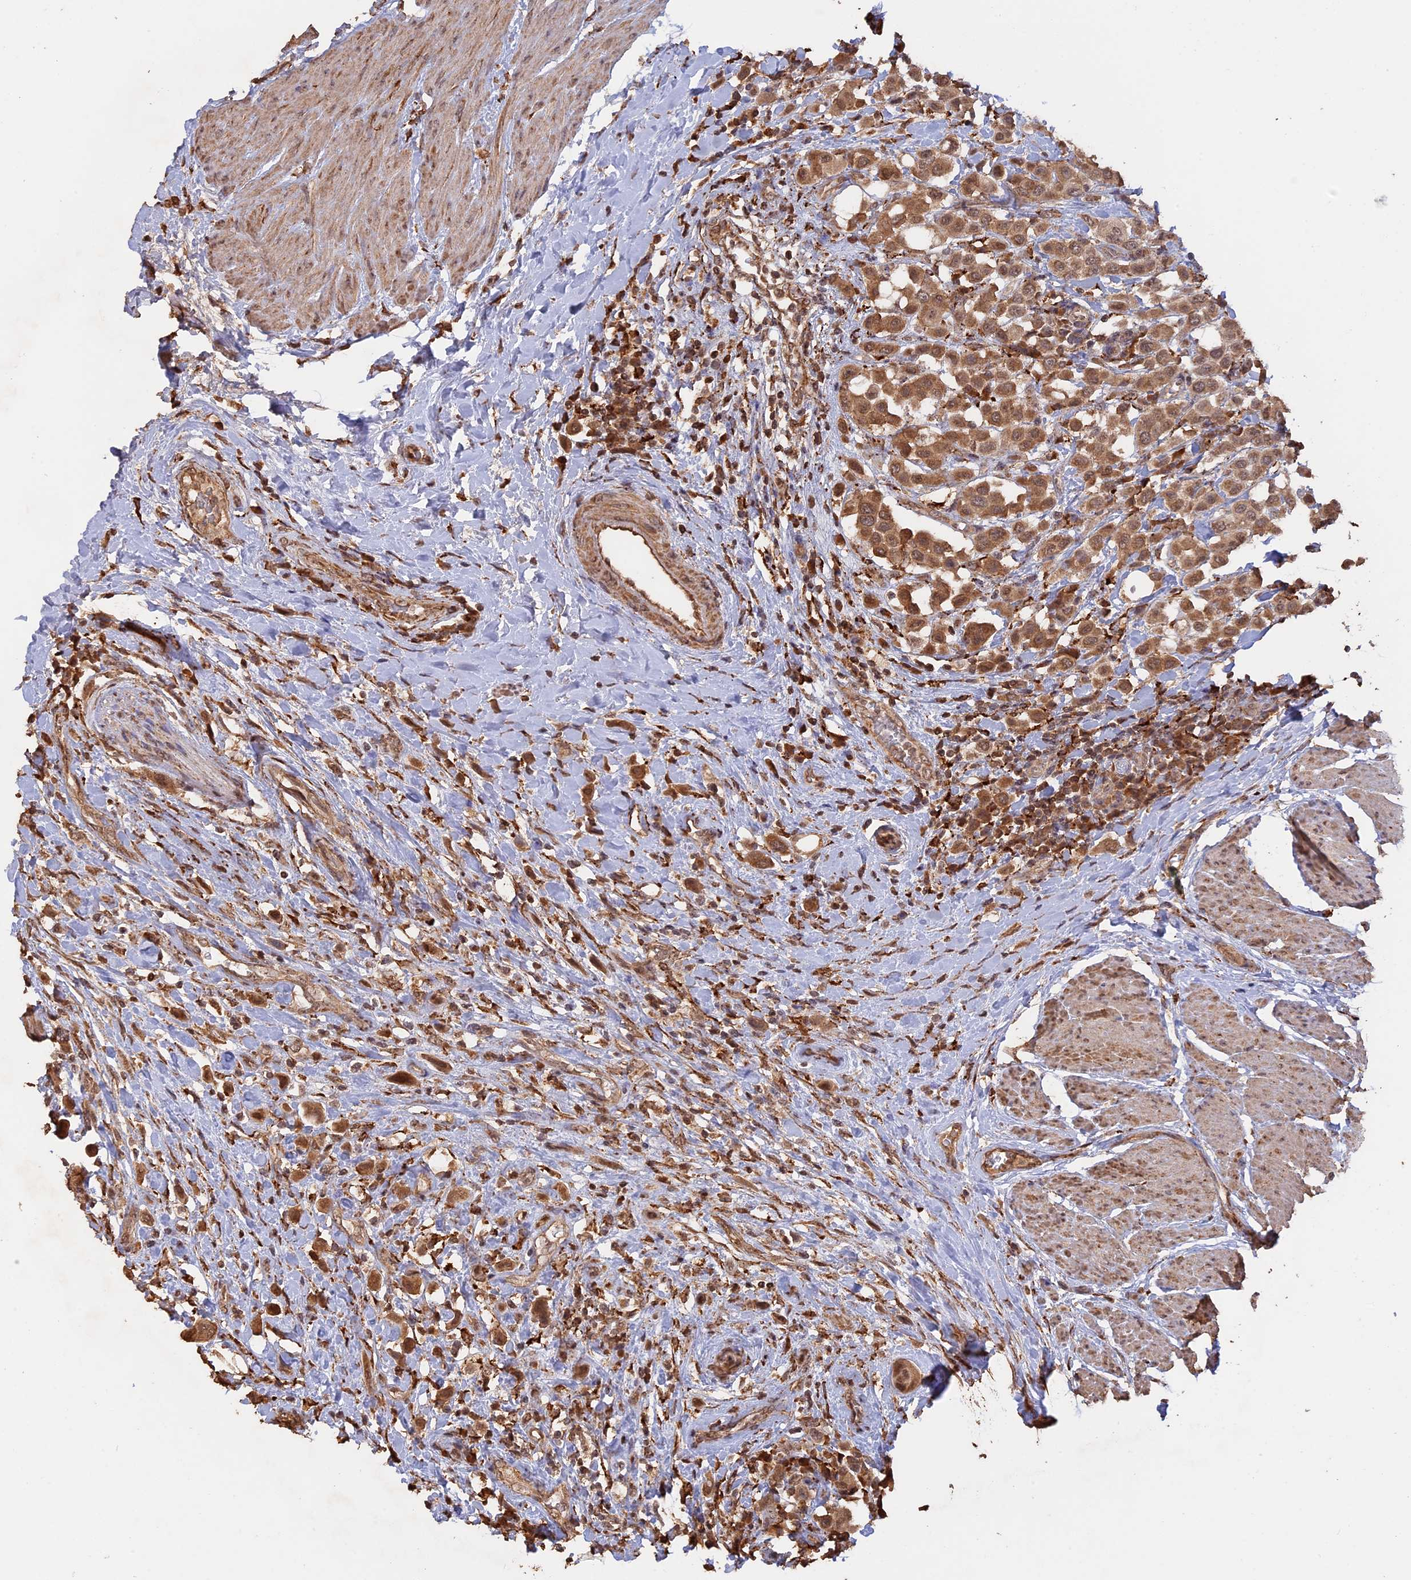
{"staining": {"intensity": "moderate", "quantity": ">75%", "location": "cytoplasmic/membranous,nuclear"}, "tissue": "urothelial cancer", "cell_type": "Tumor cells", "image_type": "cancer", "snomed": [{"axis": "morphology", "description": "Urothelial carcinoma, High grade"}, {"axis": "topography", "description": "Urinary bladder"}], "caption": "High-power microscopy captured an immunohistochemistry image of urothelial cancer, revealing moderate cytoplasmic/membranous and nuclear staining in approximately >75% of tumor cells.", "gene": "FAM210B", "patient": {"sex": "male", "age": 50}}